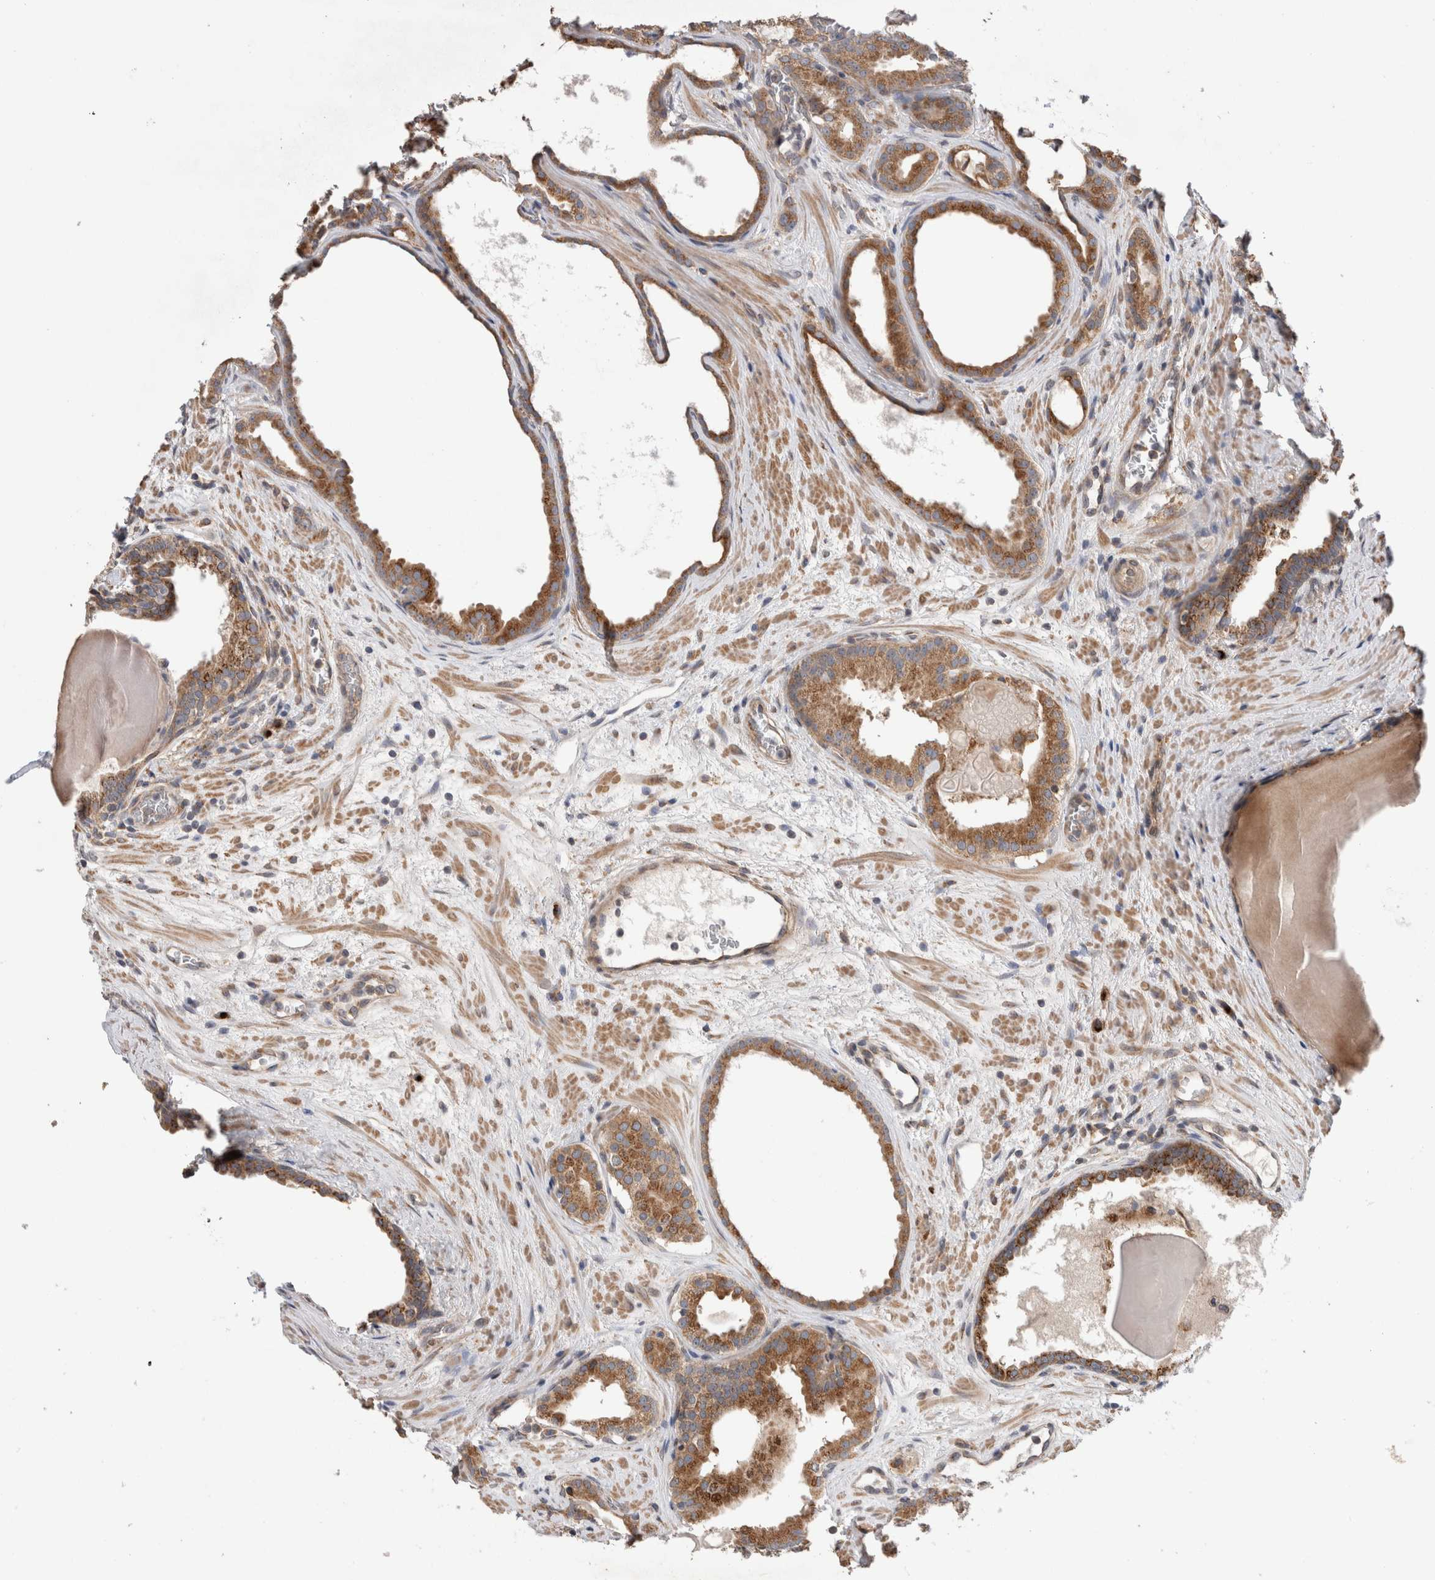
{"staining": {"intensity": "moderate", "quantity": ">75%", "location": "cytoplasmic/membranous"}, "tissue": "prostate cancer", "cell_type": "Tumor cells", "image_type": "cancer", "snomed": [{"axis": "morphology", "description": "Adenocarcinoma, High grade"}, {"axis": "topography", "description": "Prostate"}], "caption": "Approximately >75% of tumor cells in human prostate cancer demonstrate moderate cytoplasmic/membranous protein staining as visualized by brown immunohistochemical staining.", "gene": "TRIM5", "patient": {"sex": "male", "age": 60}}